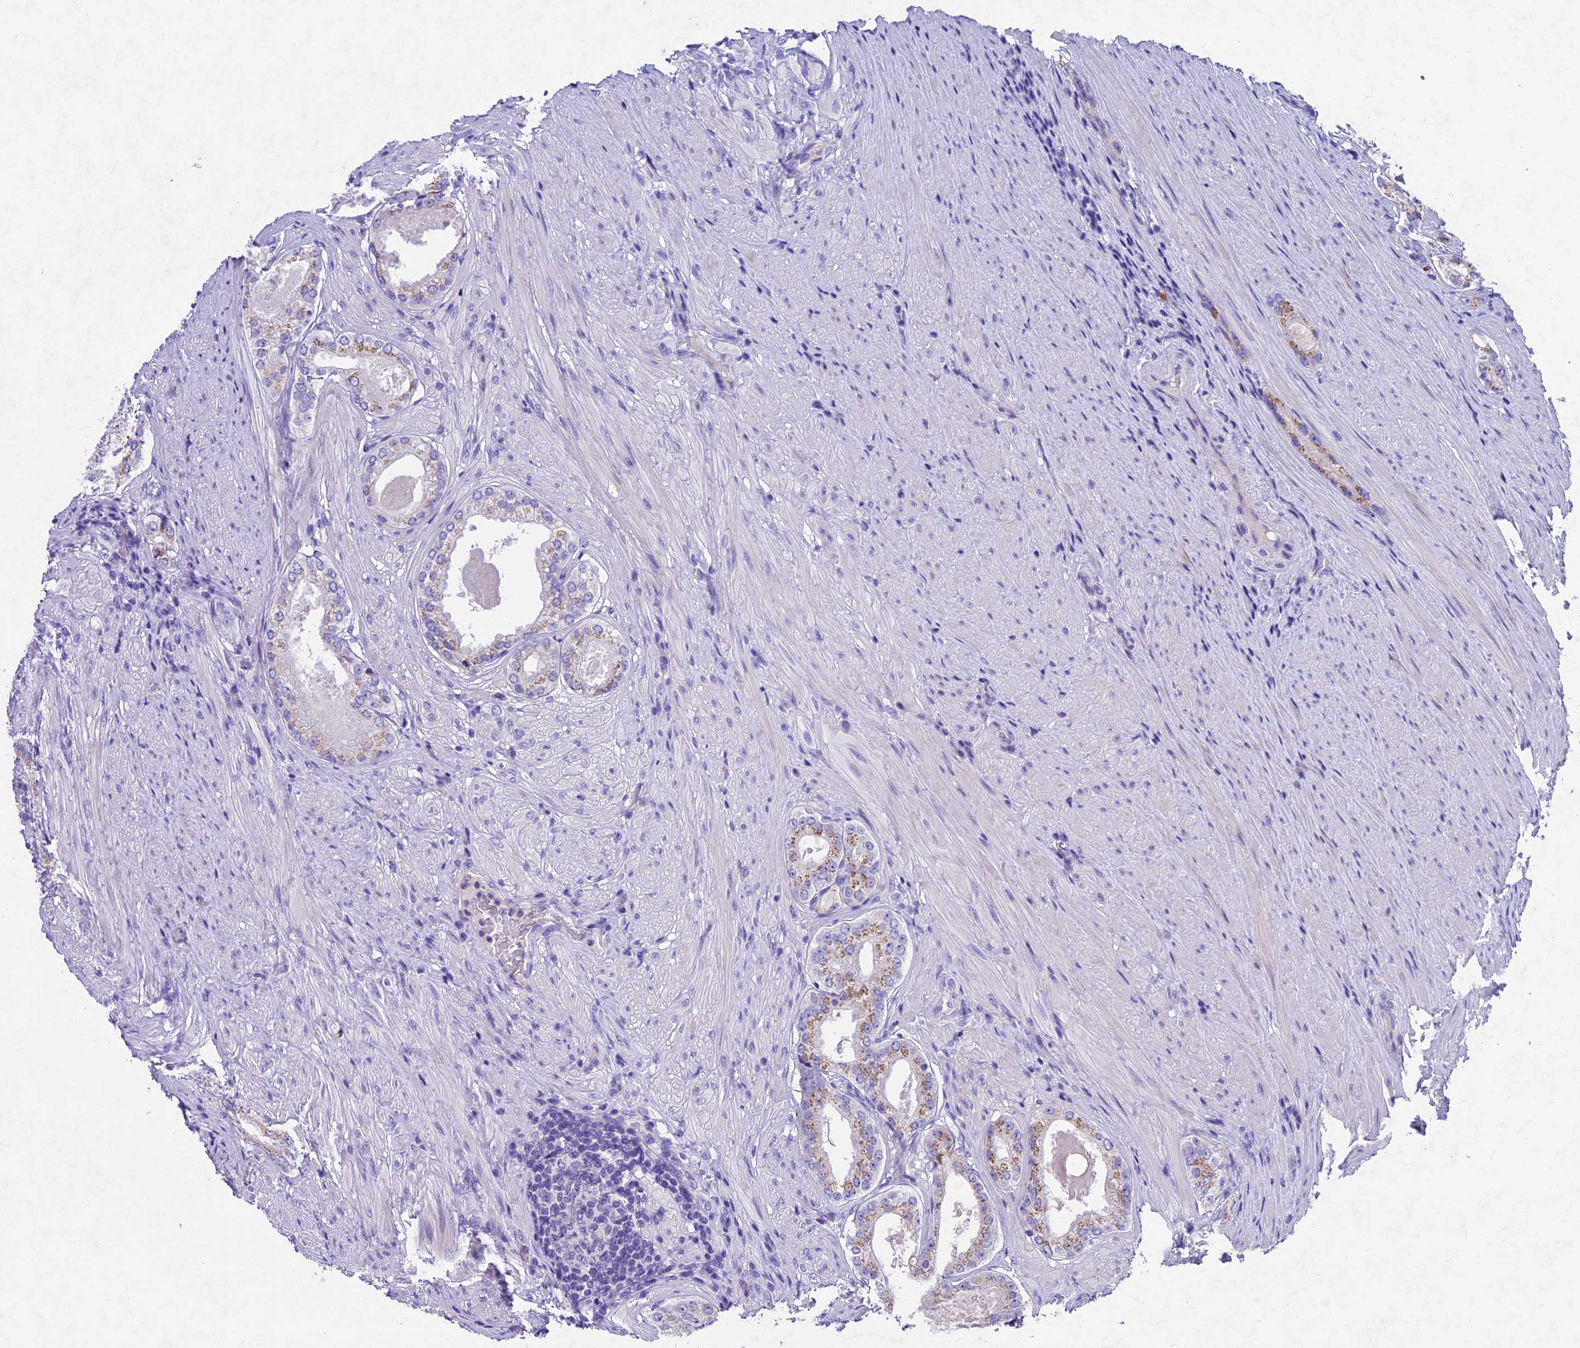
{"staining": {"intensity": "moderate", "quantity": "<25%", "location": "cytoplasmic/membranous"}, "tissue": "prostate cancer", "cell_type": "Tumor cells", "image_type": "cancer", "snomed": [{"axis": "morphology", "description": "Adenocarcinoma, Low grade"}, {"axis": "topography", "description": "Prostate"}], "caption": "IHC (DAB (3,3'-diaminobenzidine)) staining of human prostate adenocarcinoma (low-grade) demonstrates moderate cytoplasmic/membranous protein expression in about <25% of tumor cells. IHC stains the protein in brown and the nuclei are stained blue.", "gene": "IFT140", "patient": {"sex": "male", "age": 68}}